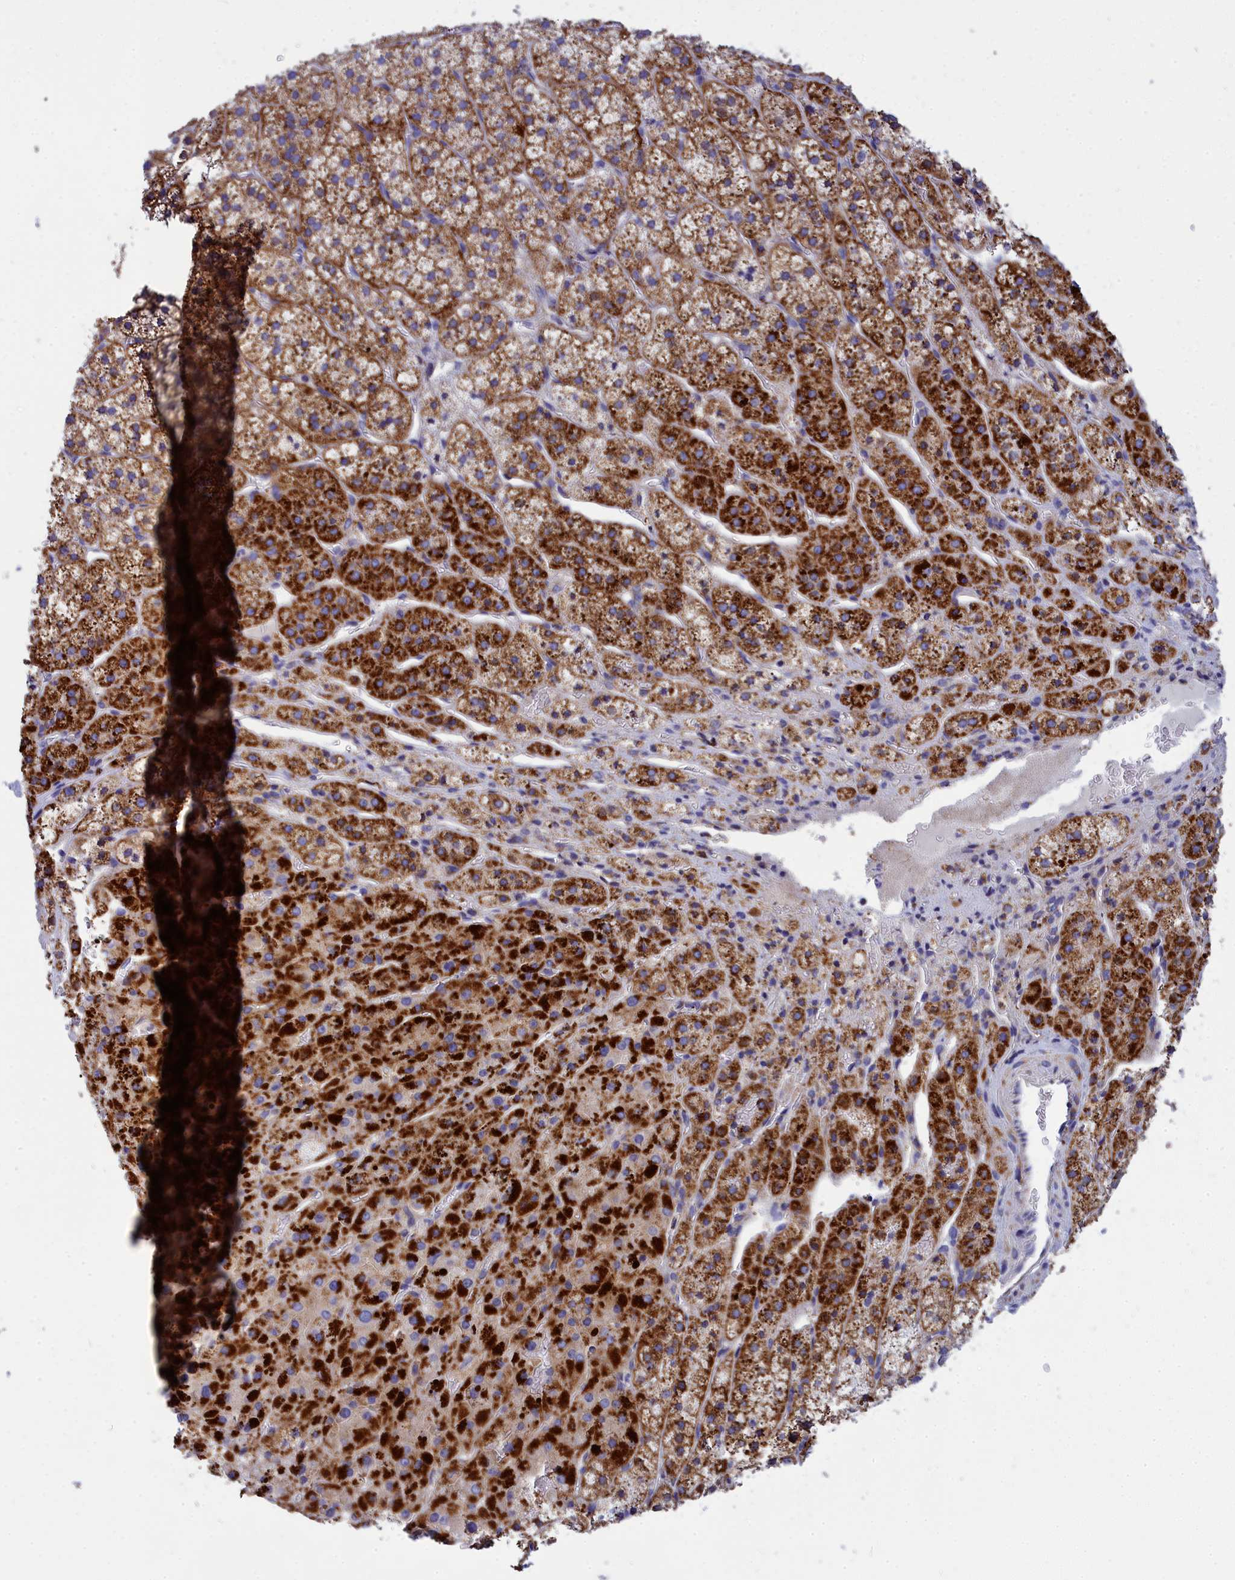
{"staining": {"intensity": "strong", "quantity": "25%-75%", "location": "cytoplasmic/membranous"}, "tissue": "adrenal gland", "cell_type": "Glandular cells", "image_type": "normal", "snomed": [{"axis": "morphology", "description": "Normal tissue, NOS"}, {"axis": "topography", "description": "Adrenal gland"}], "caption": "Immunohistochemical staining of unremarkable adrenal gland displays 25%-75% levels of strong cytoplasmic/membranous protein positivity in about 25%-75% of glandular cells.", "gene": "CCRL2", "patient": {"sex": "female", "age": 44}}